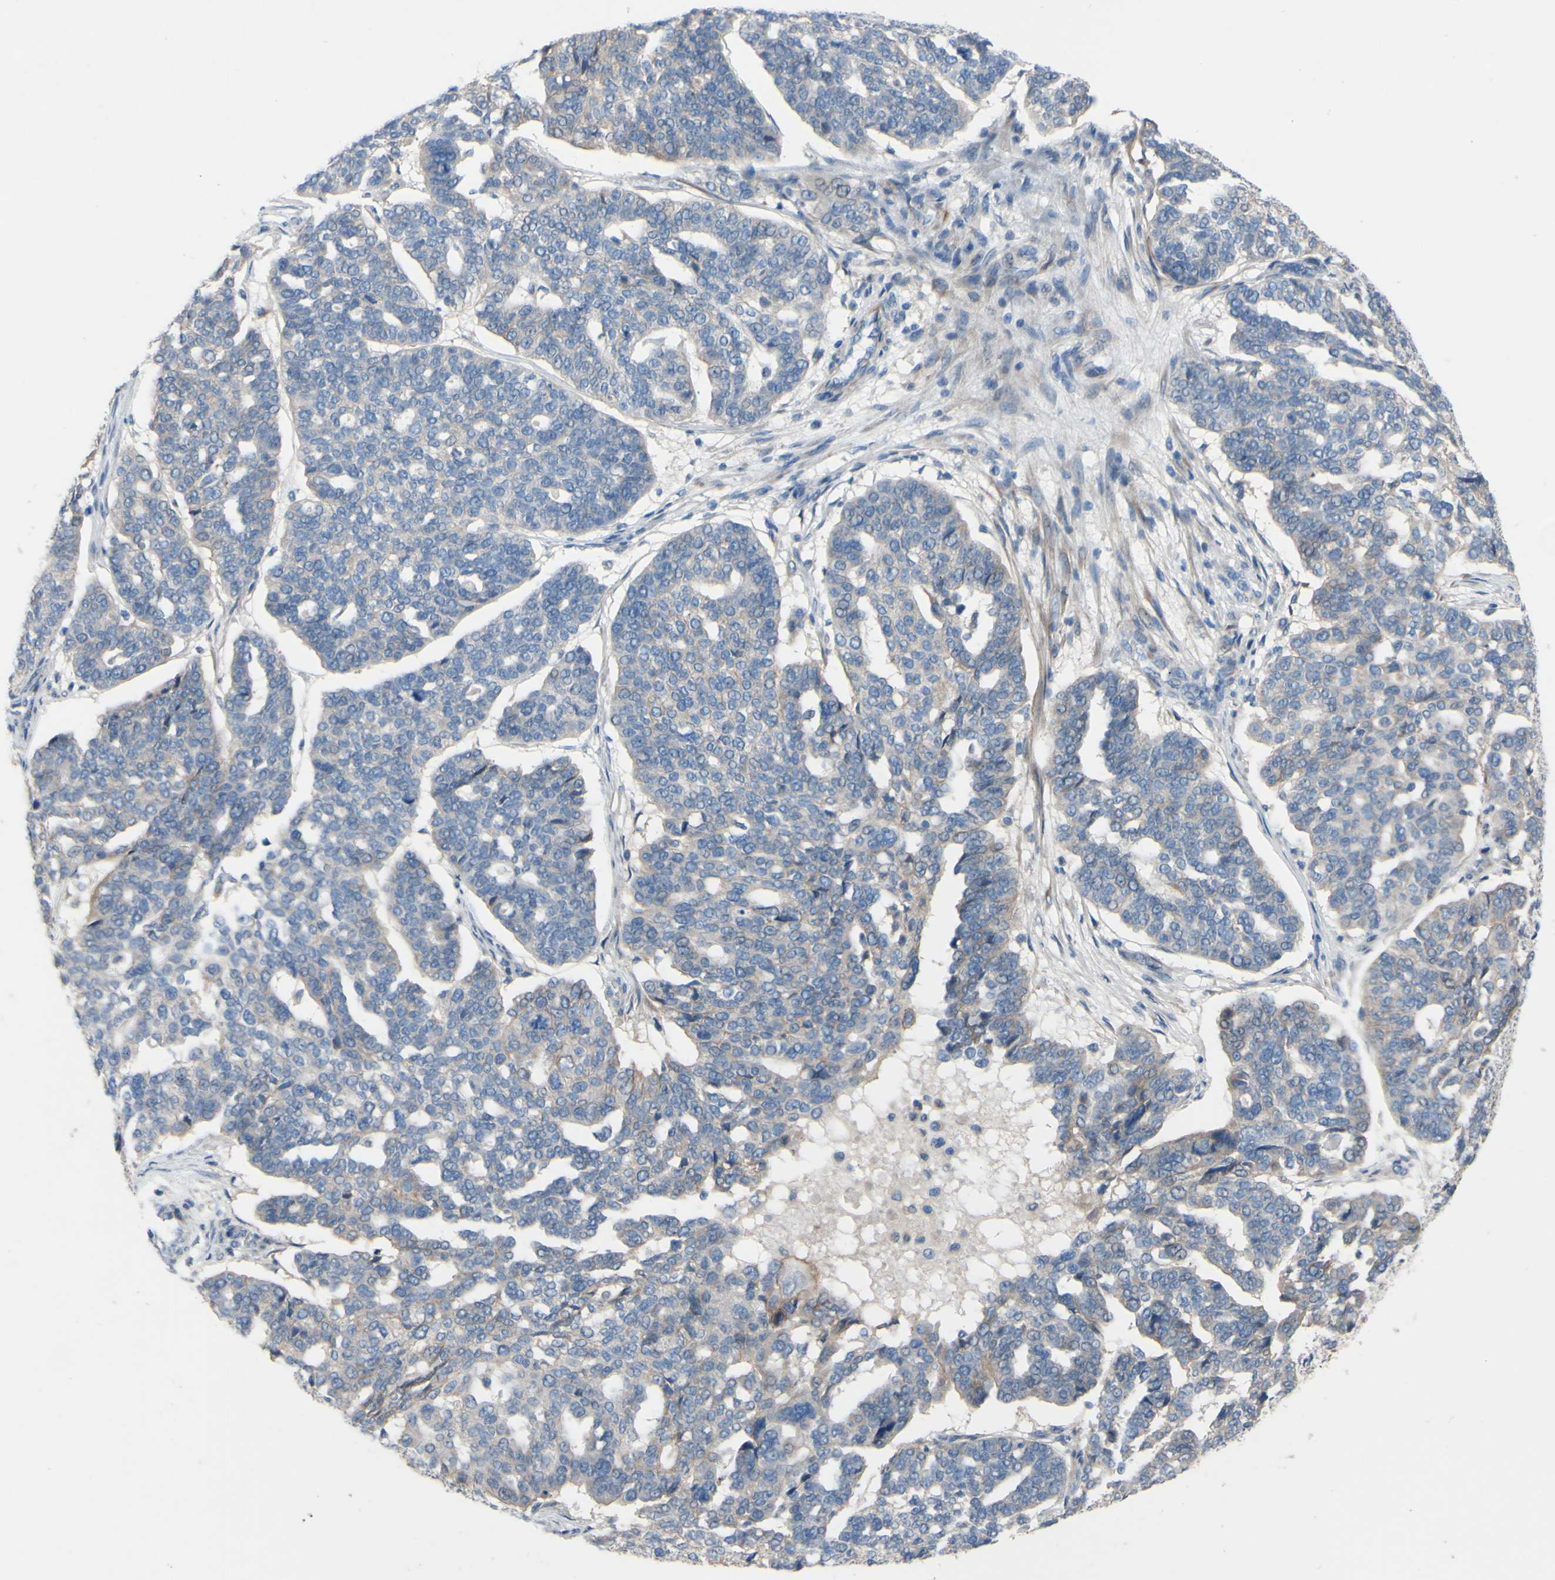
{"staining": {"intensity": "weak", "quantity": "<25%", "location": "cytoplasmic/membranous"}, "tissue": "ovarian cancer", "cell_type": "Tumor cells", "image_type": "cancer", "snomed": [{"axis": "morphology", "description": "Cystadenocarcinoma, serous, NOS"}, {"axis": "topography", "description": "Ovary"}], "caption": "DAB (3,3'-diaminobenzidine) immunohistochemical staining of human ovarian serous cystadenocarcinoma shows no significant positivity in tumor cells.", "gene": "CDCP1", "patient": {"sex": "female", "age": 59}}